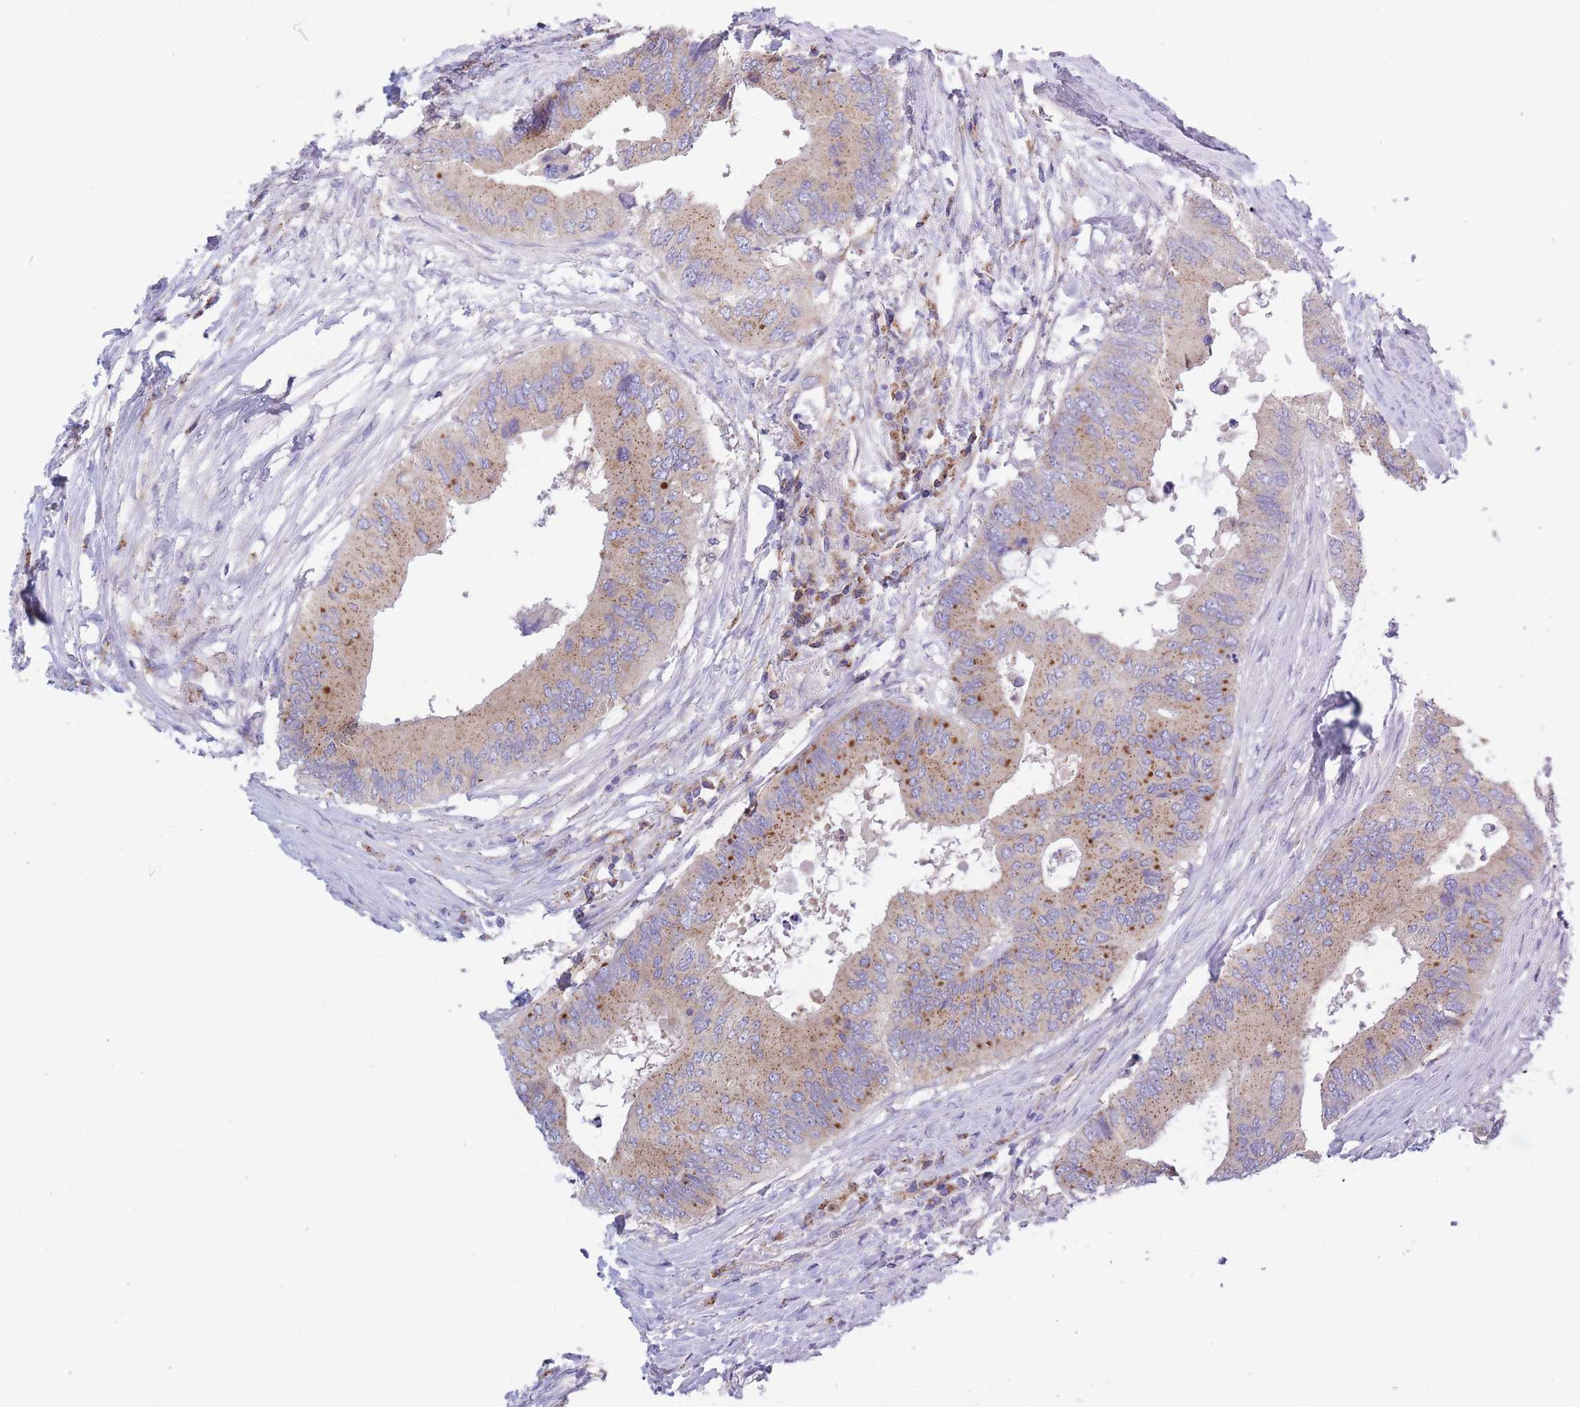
{"staining": {"intensity": "moderate", "quantity": "25%-75%", "location": "cytoplasmic/membranous"}, "tissue": "colorectal cancer", "cell_type": "Tumor cells", "image_type": "cancer", "snomed": [{"axis": "morphology", "description": "Adenocarcinoma, NOS"}, {"axis": "topography", "description": "Colon"}], "caption": "Adenocarcinoma (colorectal) stained with a brown dye shows moderate cytoplasmic/membranous positive staining in about 25%-75% of tumor cells.", "gene": "COPG2", "patient": {"sex": "male", "age": 71}}